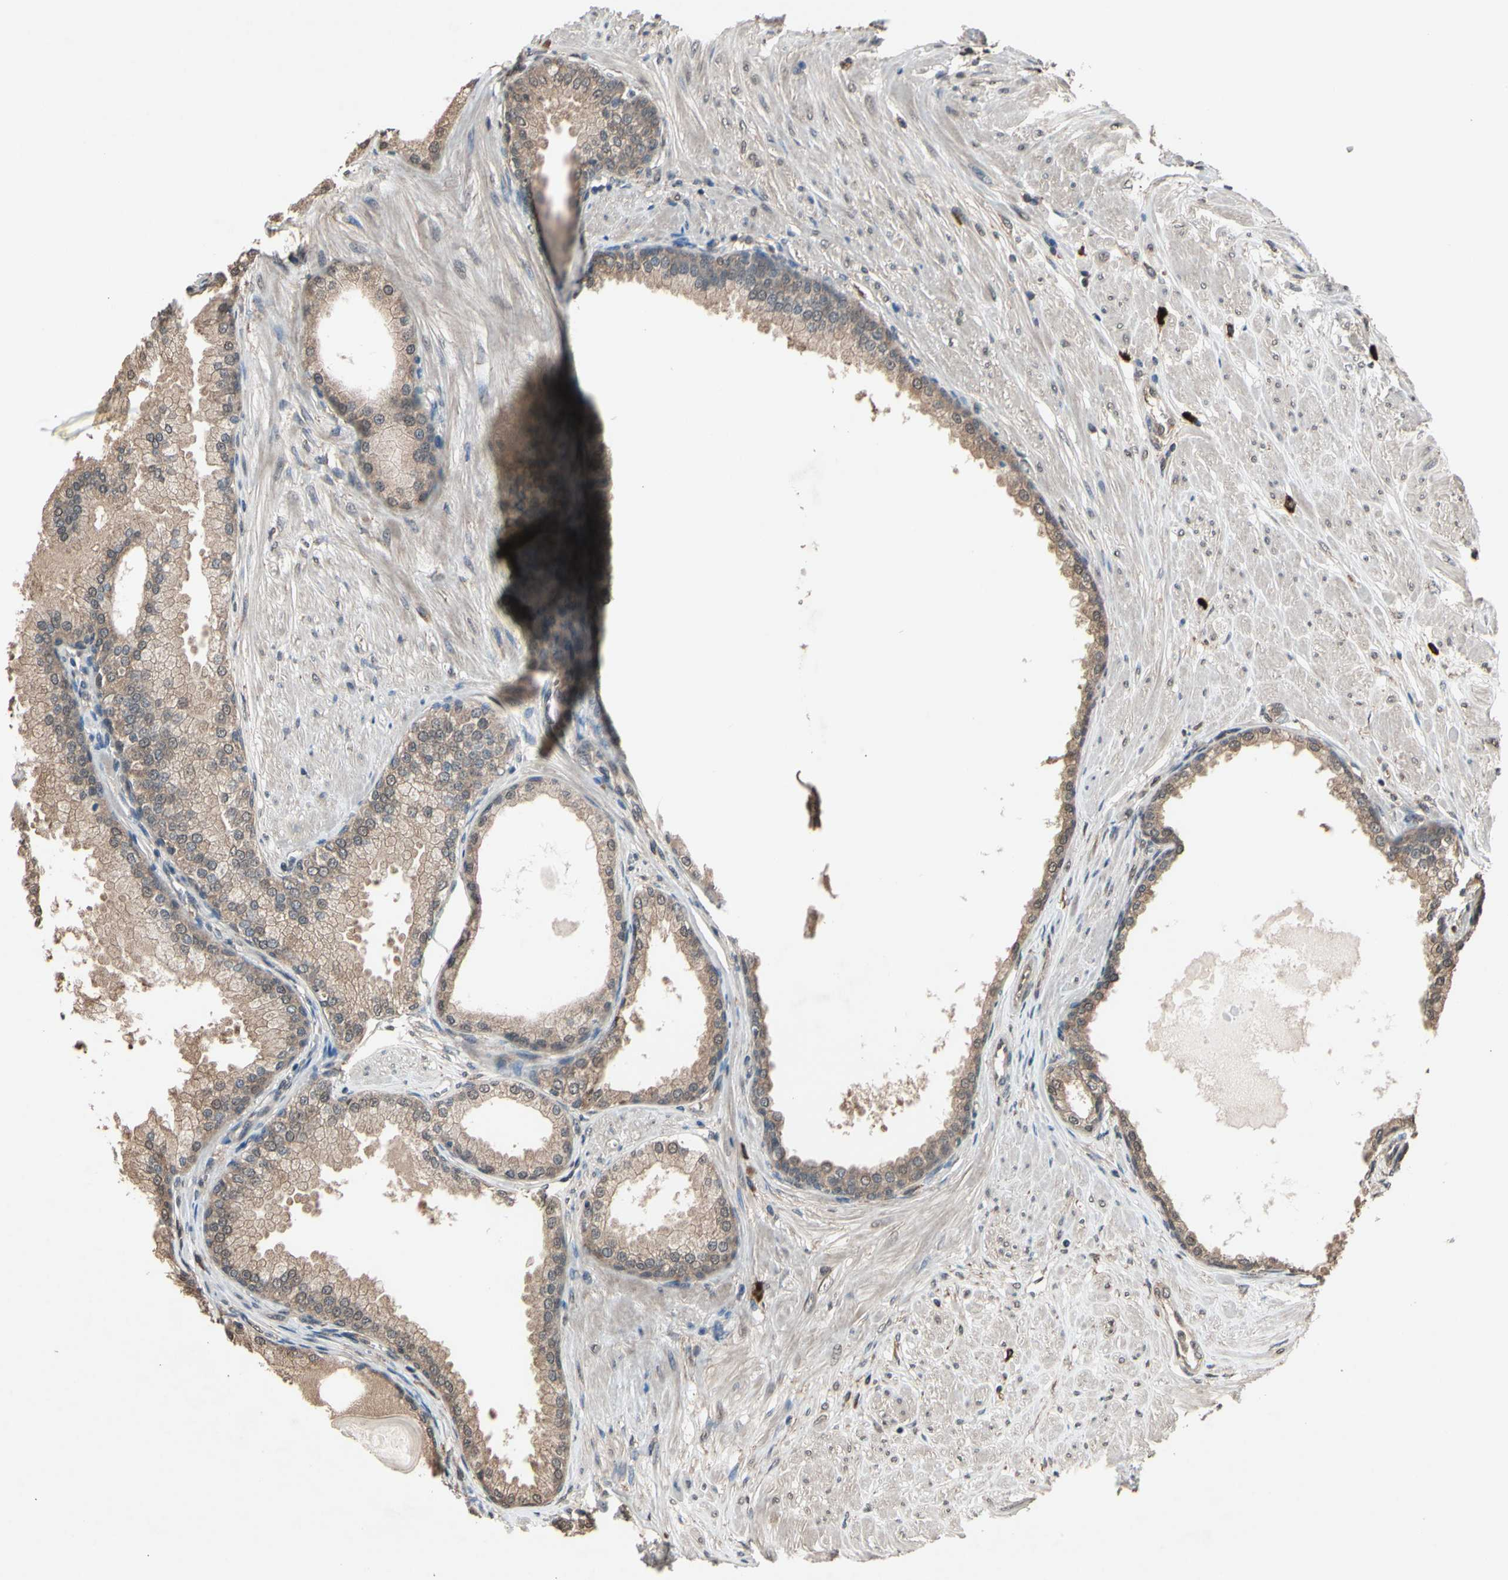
{"staining": {"intensity": "moderate", "quantity": ">75%", "location": "cytoplasmic/membranous"}, "tissue": "prostate", "cell_type": "Glandular cells", "image_type": "normal", "snomed": [{"axis": "morphology", "description": "Normal tissue, NOS"}, {"axis": "topography", "description": "Prostate"}], "caption": "Prostate stained for a protein demonstrates moderate cytoplasmic/membranous positivity in glandular cells. (DAB (3,3'-diaminobenzidine) = brown stain, brightfield microscopy at high magnification).", "gene": "PNPLA7", "patient": {"sex": "male", "age": 51}}